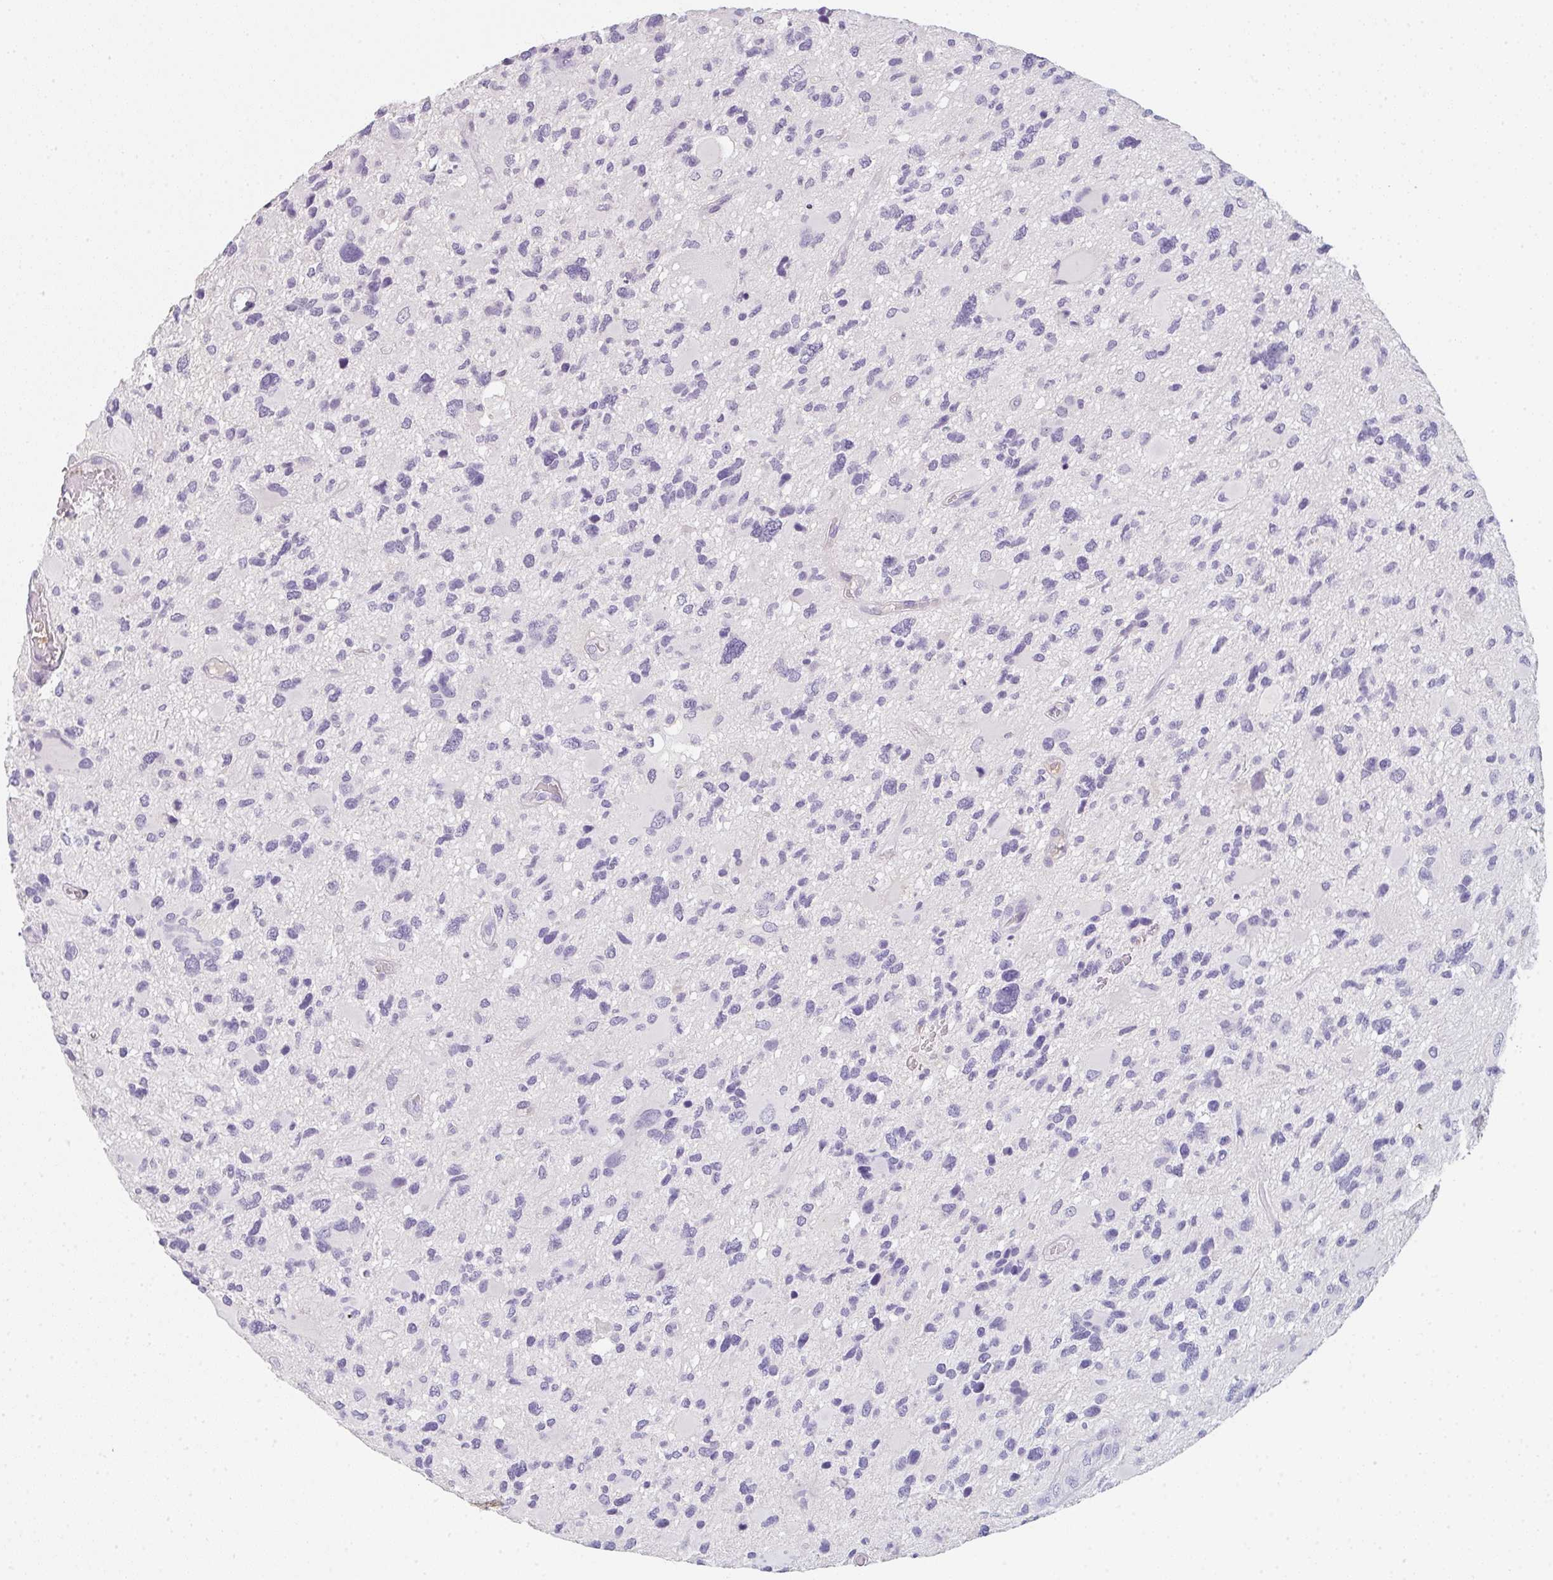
{"staining": {"intensity": "negative", "quantity": "none", "location": "none"}, "tissue": "glioma", "cell_type": "Tumor cells", "image_type": "cancer", "snomed": [{"axis": "morphology", "description": "Glioma, malignant, High grade"}, {"axis": "topography", "description": "Brain"}], "caption": "A histopathology image of human malignant glioma (high-grade) is negative for staining in tumor cells.", "gene": "C1QTNF8", "patient": {"sex": "female", "age": 11}}